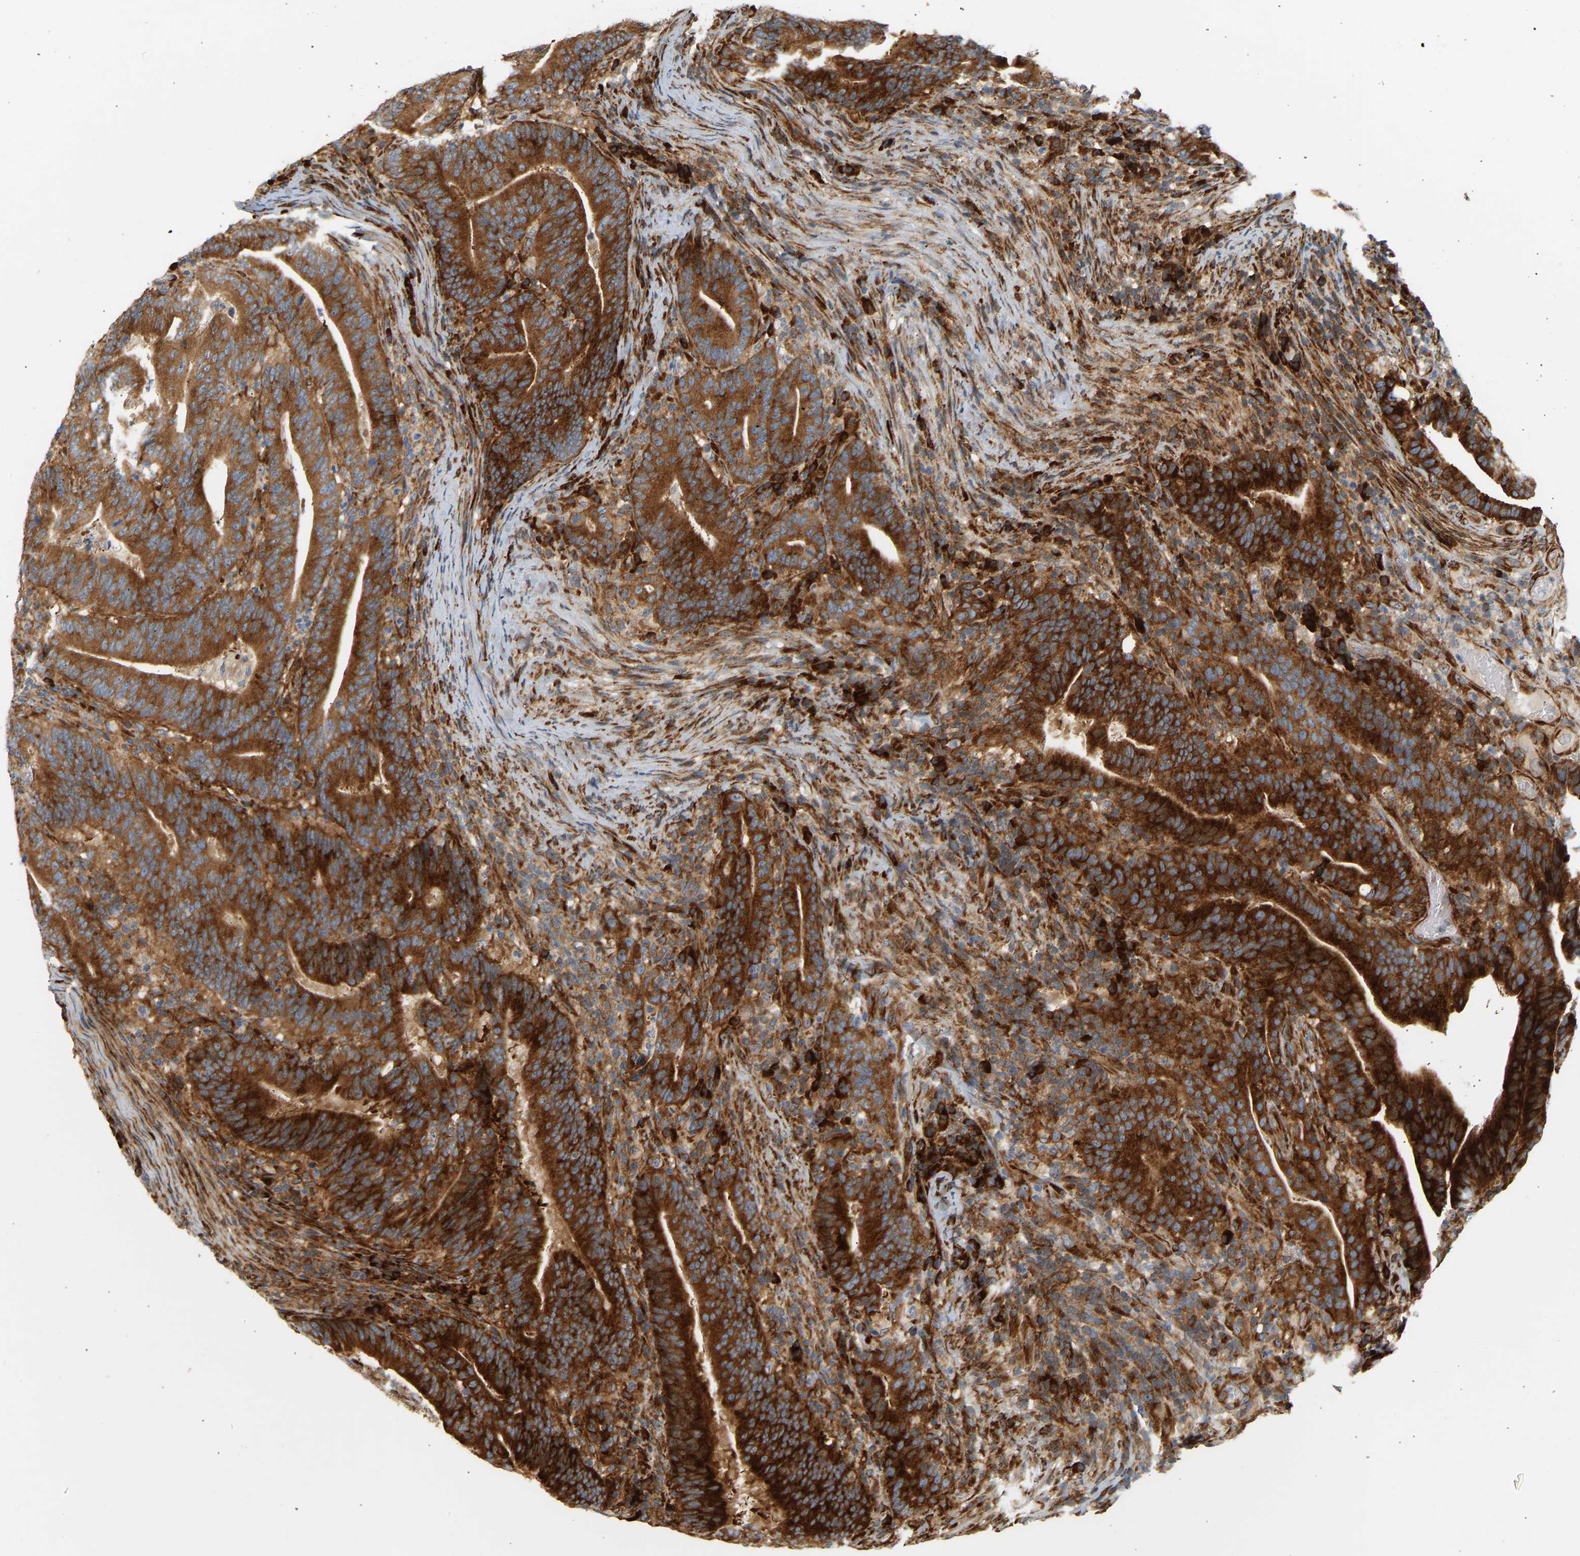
{"staining": {"intensity": "strong", "quantity": ">75%", "location": "cytoplasmic/membranous"}, "tissue": "colorectal cancer", "cell_type": "Tumor cells", "image_type": "cancer", "snomed": [{"axis": "morphology", "description": "Adenocarcinoma, NOS"}, {"axis": "topography", "description": "Colon"}], "caption": "Immunohistochemical staining of colorectal adenocarcinoma reveals high levels of strong cytoplasmic/membranous protein expression in about >75% of tumor cells.", "gene": "RPS14", "patient": {"sex": "female", "age": 66}}